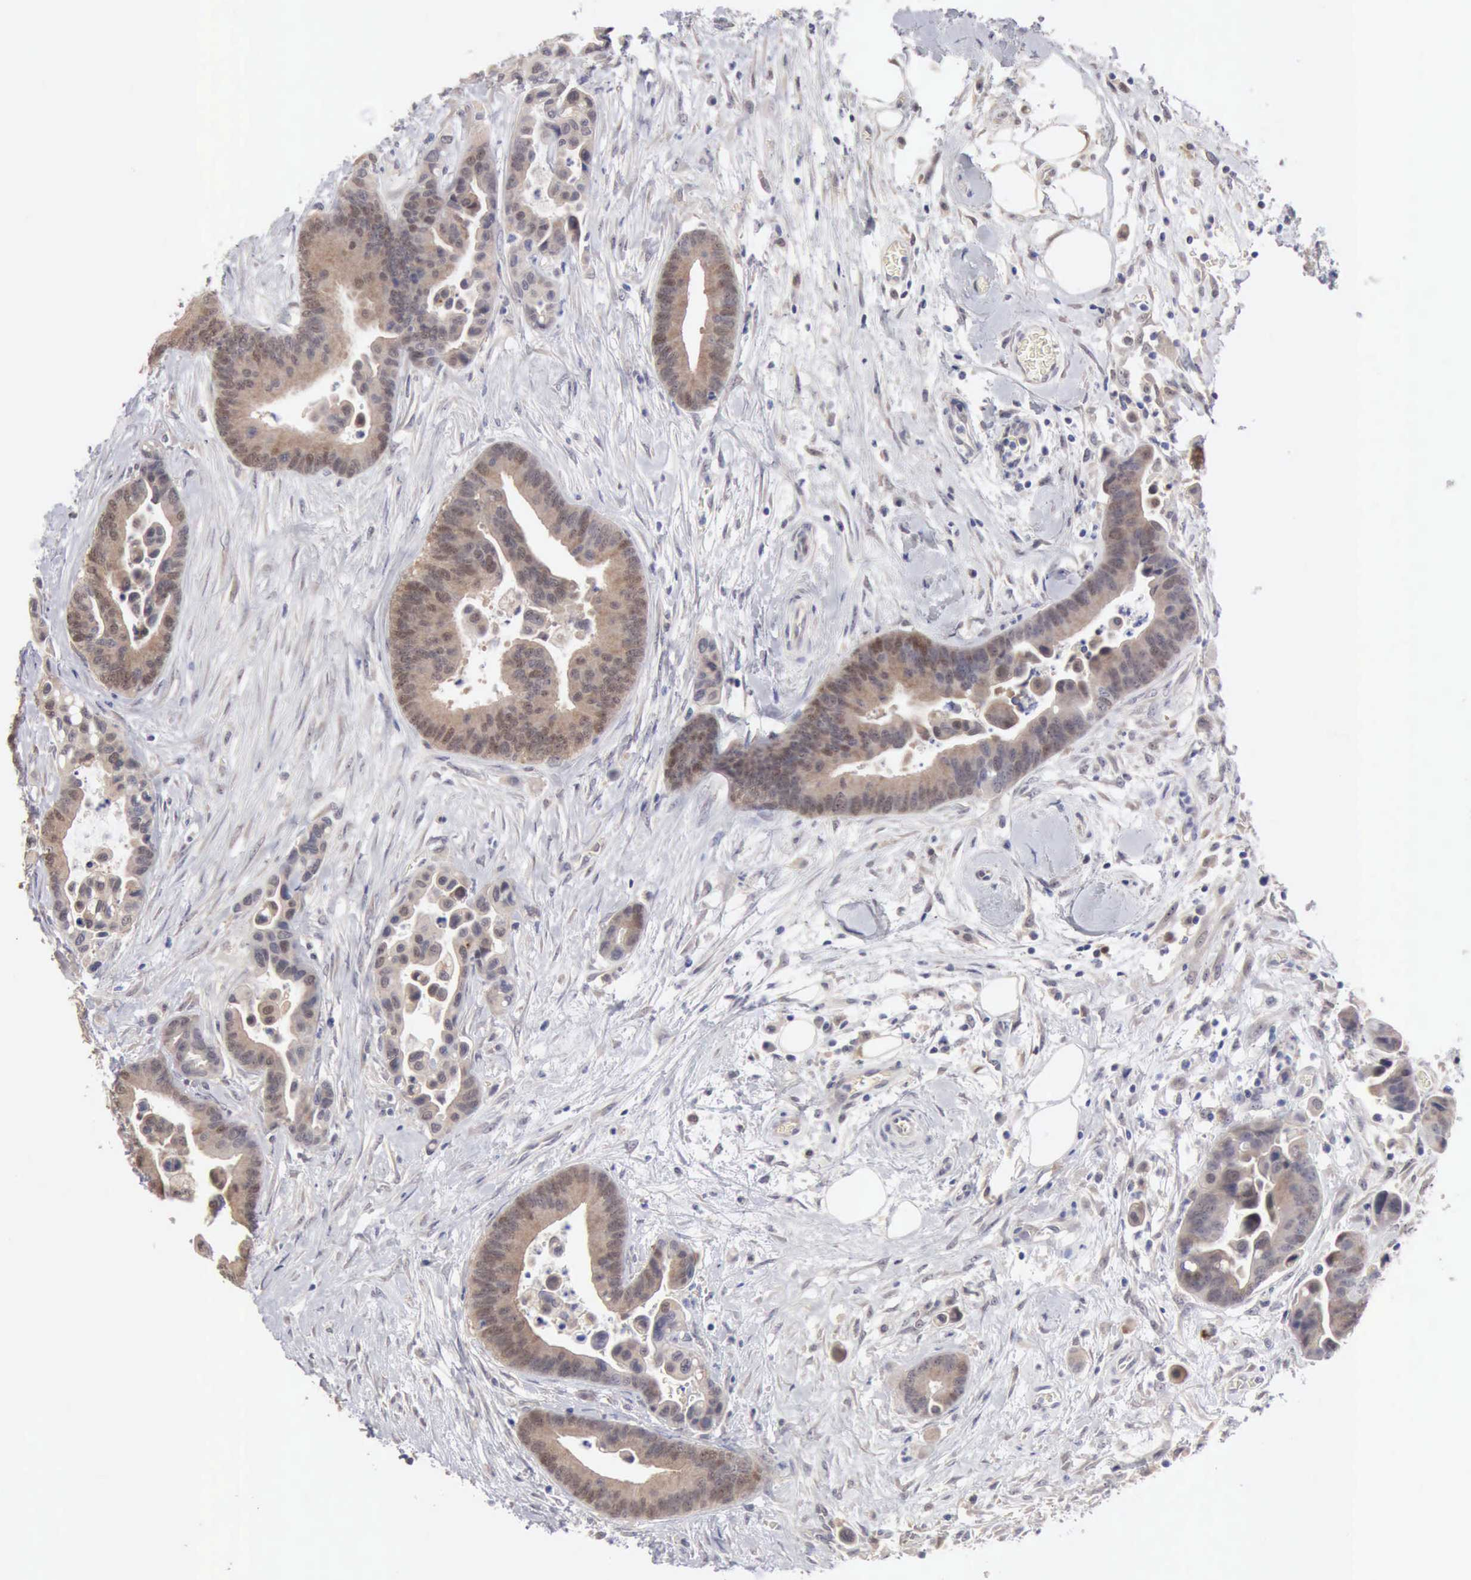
{"staining": {"intensity": "weak", "quantity": "25%-75%", "location": "cytoplasmic/membranous"}, "tissue": "colorectal cancer", "cell_type": "Tumor cells", "image_type": "cancer", "snomed": [{"axis": "morphology", "description": "Adenocarcinoma, NOS"}, {"axis": "topography", "description": "Colon"}], "caption": "Weak cytoplasmic/membranous protein staining is seen in about 25%-75% of tumor cells in colorectal adenocarcinoma.", "gene": "PTGR2", "patient": {"sex": "male", "age": 82}}